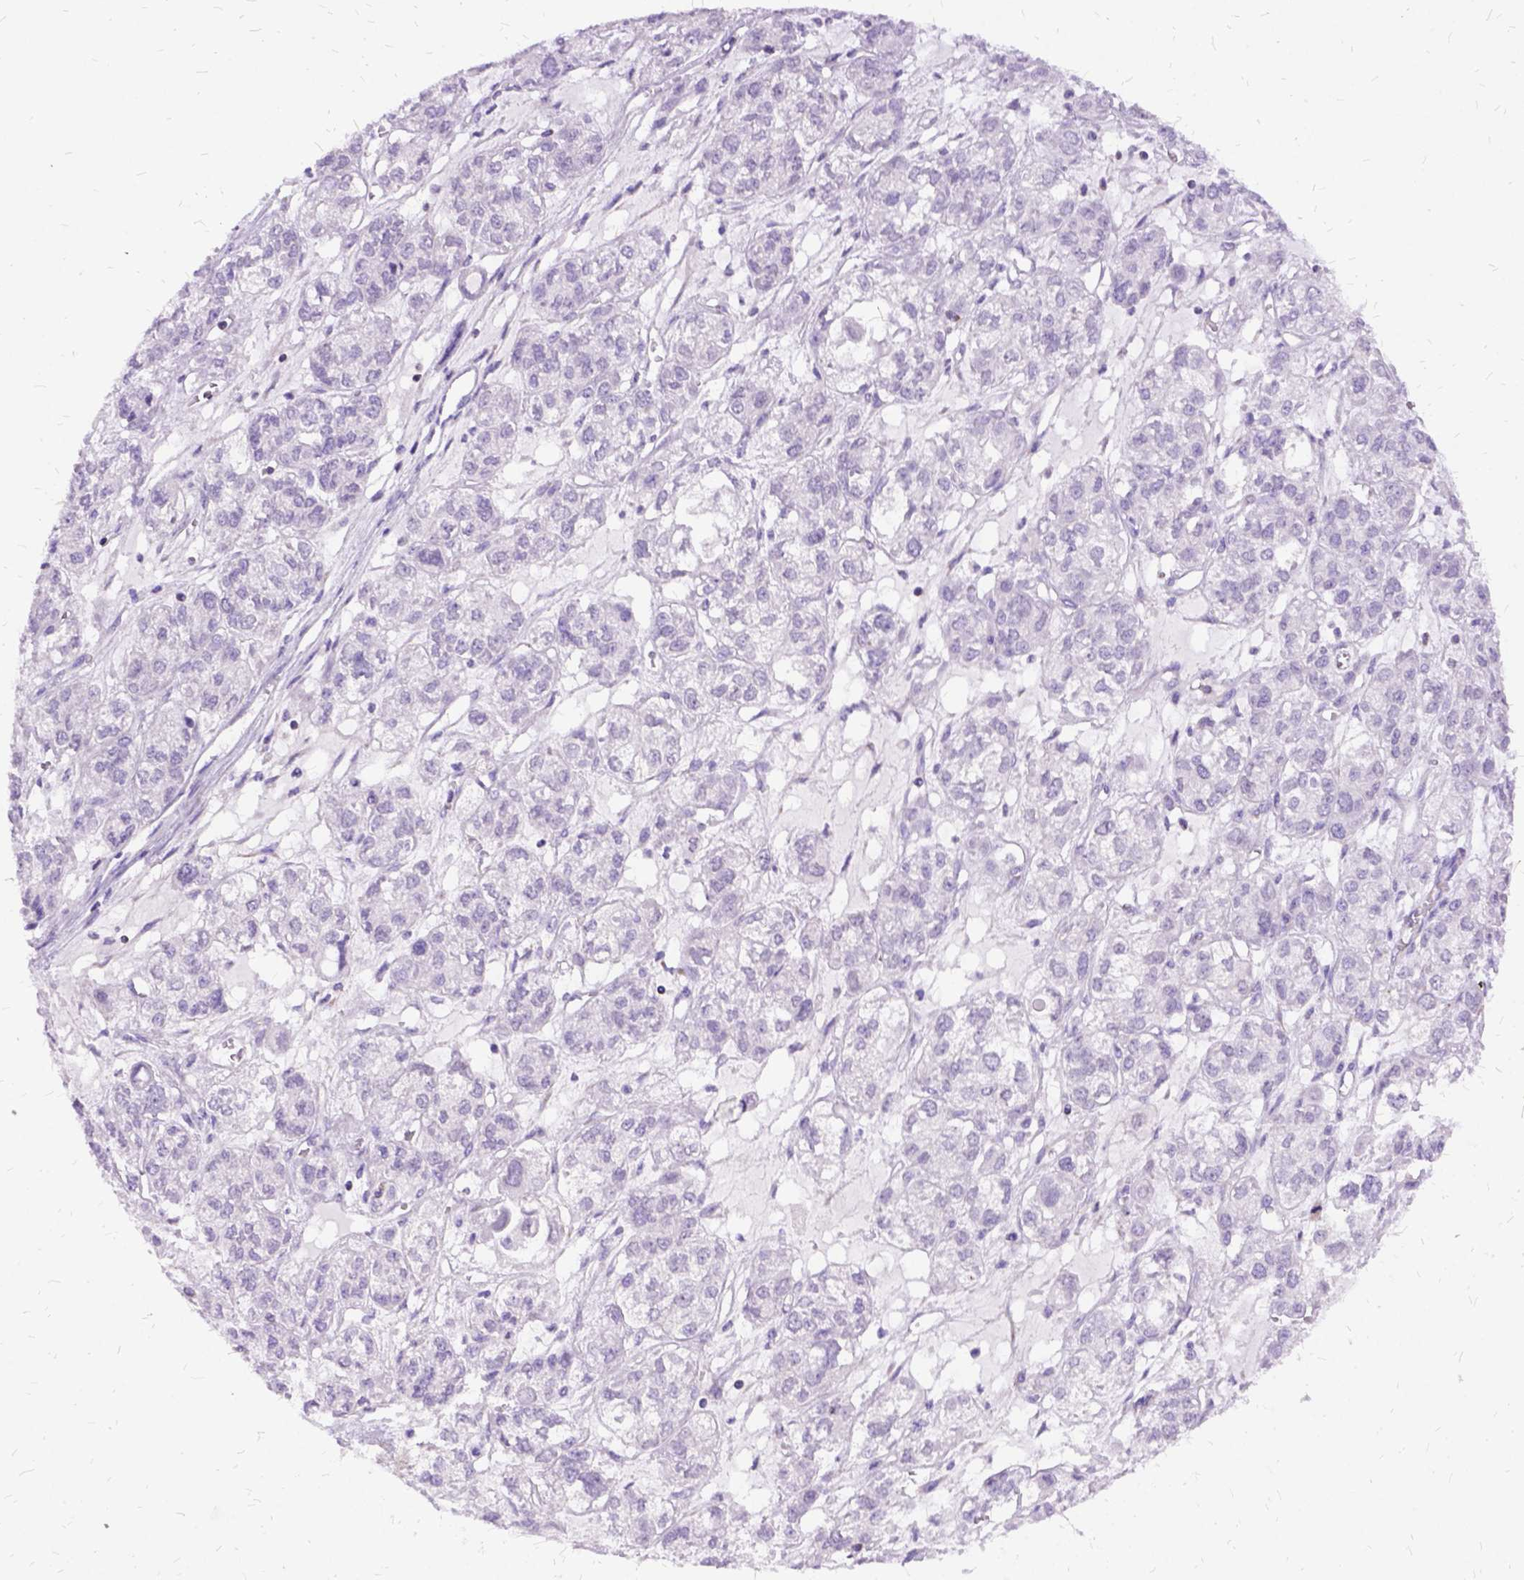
{"staining": {"intensity": "negative", "quantity": "none", "location": "none"}, "tissue": "ovarian cancer", "cell_type": "Tumor cells", "image_type": "cancer", "snomed": [{"axis": "morphology", "description": "Carcinoma, endometroid"}, {"axis": "topography", "description": "Ovary"}], "caption": "Human endometroid carcinoma (ovarian) stained for a protein using immunohistochemistry shows no expression in tumor cells.", "gene": "OXCT1", "patient": {"sex": "female", "age": 64}}